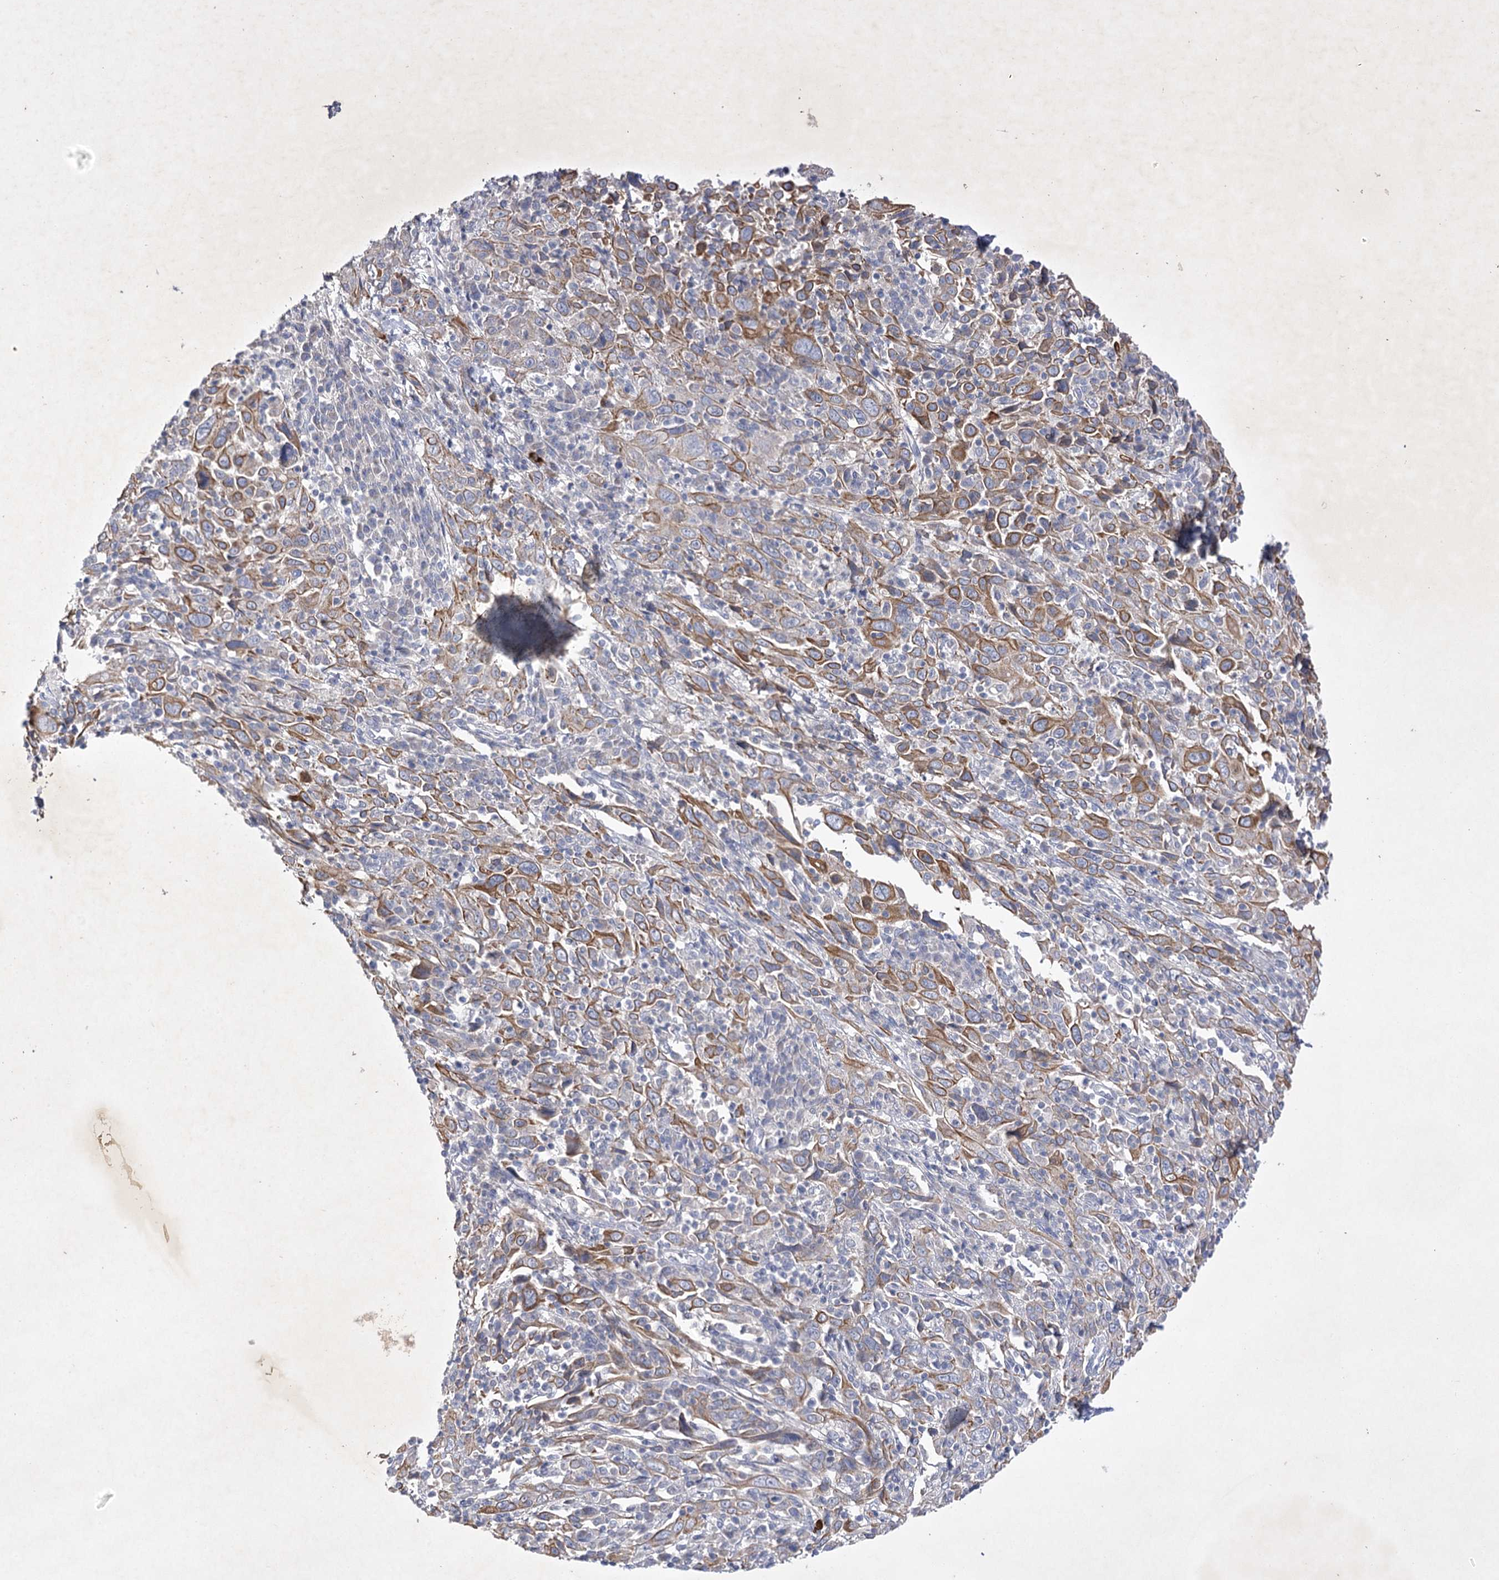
{"staining": {"intensity": "moderate", "quantity": ">75%", "location": "cytoplasmic/membranous"}, "tissue": "cervical cancer", "cell_type": "Tumor cells", "image_type": "cancer", "snomed": [{"axis": "morphology", "description": "Squamous cell carcinoma, NOS"}, {"axis": "topography", "description": "Cervix"}], "caption": "Immunohistochemical staining of human cervical cancer shows medium levels of moderate cytoplasmic/membranous expression in about >75% of tumor cells.", "gene": "COX15", "patient": {"sex": "female", "age": 46}}